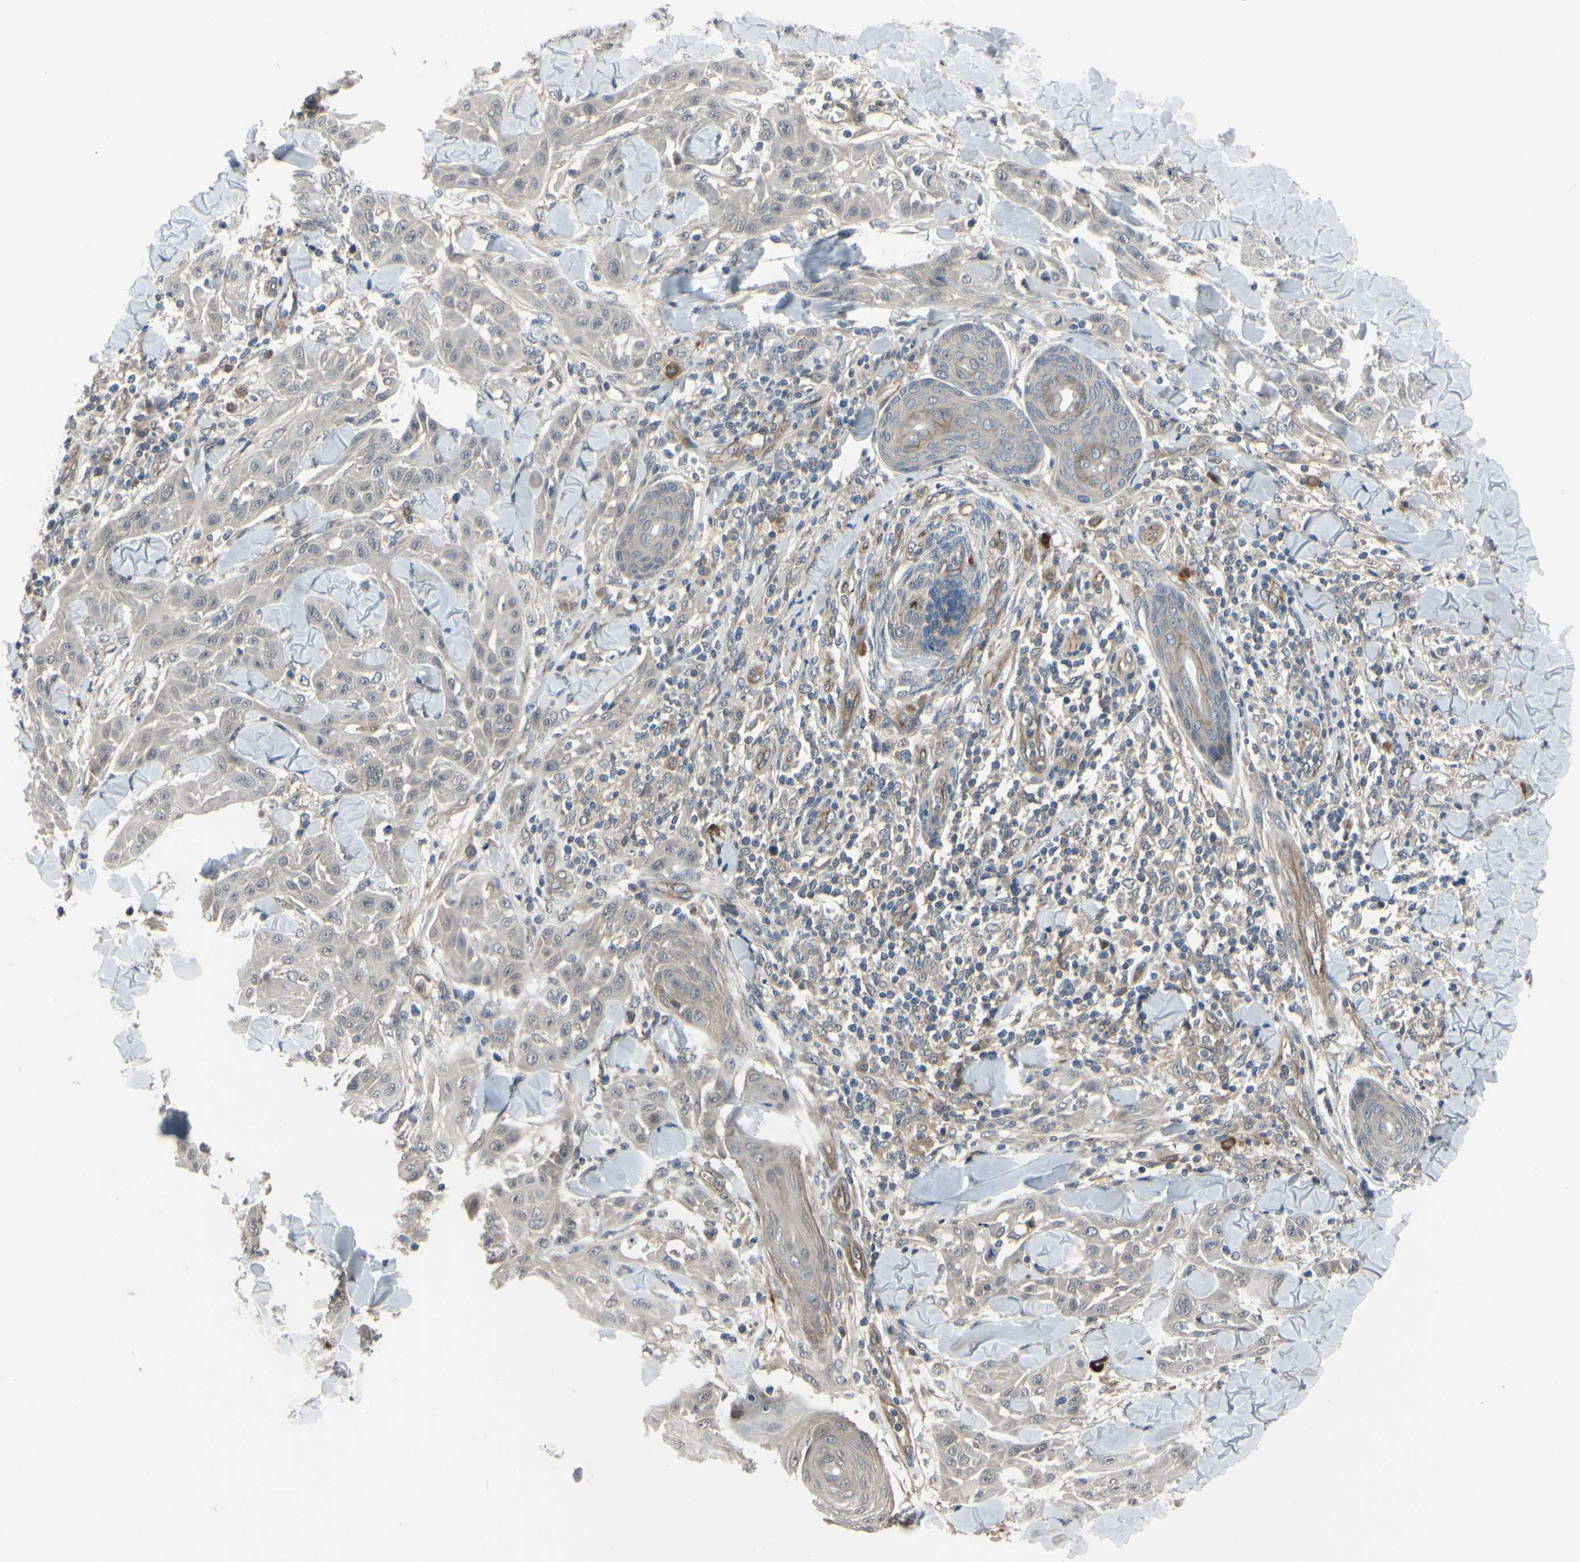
{"staining": {"intensity": "negative", "quantity": "none", "location": "none"}, "tissue": "skin cancer", "cell_type": "Tumor cells", "image_type": "cancer", "snomed": [{"axis": "morphology", "description": "Squamous cell carcinoma, NOS"}, {"axis": "topography", "description": "Skin"}], "caption": "High power microscopy photomicrograph of an immunohistochemistry micrograph of skin cancer, revealing no significant expression in tumor cells.", "gene": "COMMD9", "patient": {"sex": "male", "age": 24}}